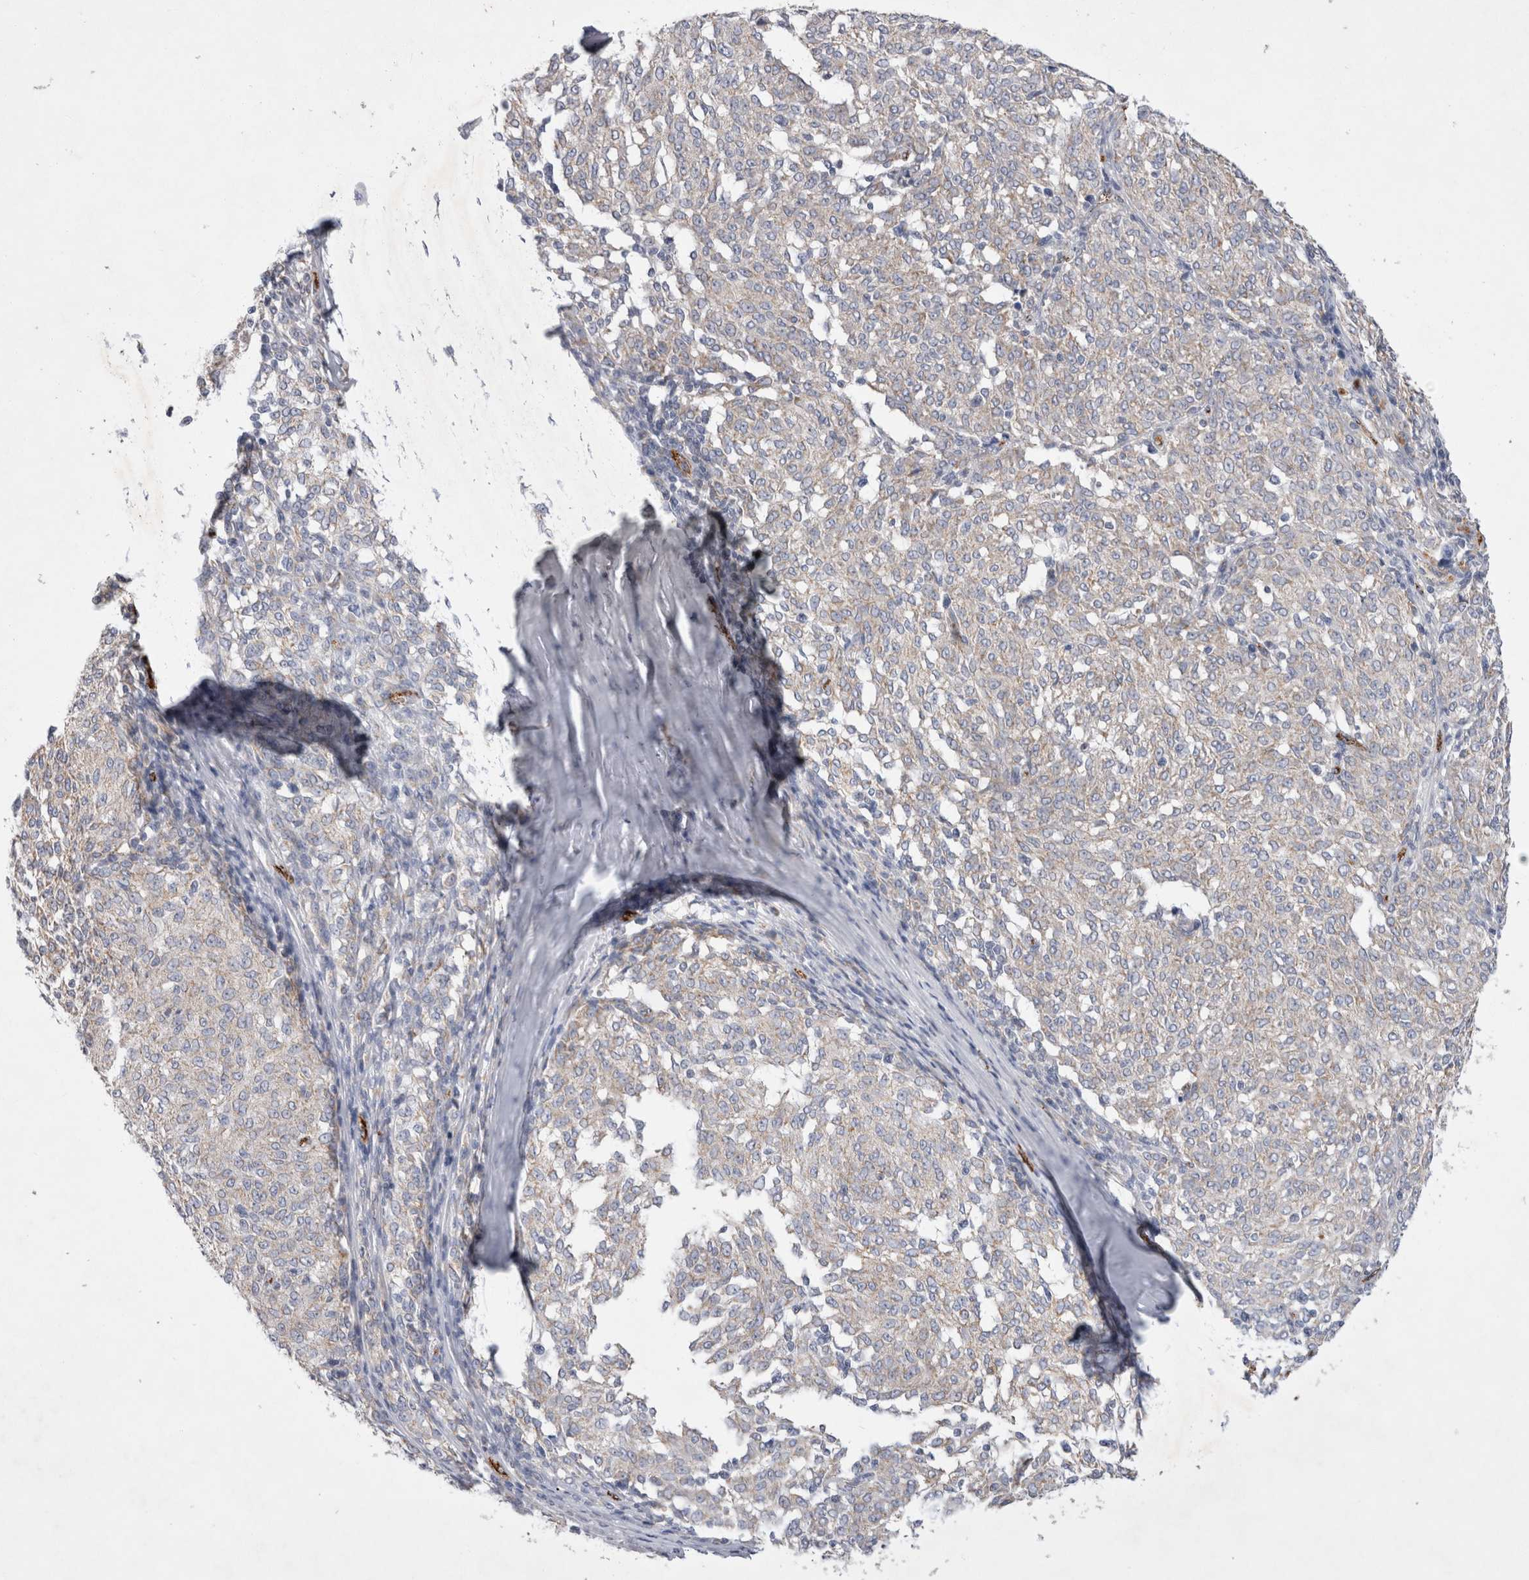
{"staining": {"intensity": "weak", "quantity": "<25%", "location": "cytoplasmic/membranous"}, "tissue": "melanoma", "cell_type": "Tumor cells", "image_type": "cancer", "snomed": [{"axis": "morphology", "description": "Malignant melanoma, NOS"}, {"axis": "topography", "description": "Skin"}], "caption": "This is a photomicrograph of immunohistochemistry staining of malignant melanoma, which shows no positivity in tumor cells. (Brightfield microscopy of DAB (3,3'-diaminobenzidine) IHC at high magnification).", "gene": "IARS2", "patient": {"sex": "female", "age": 72}}